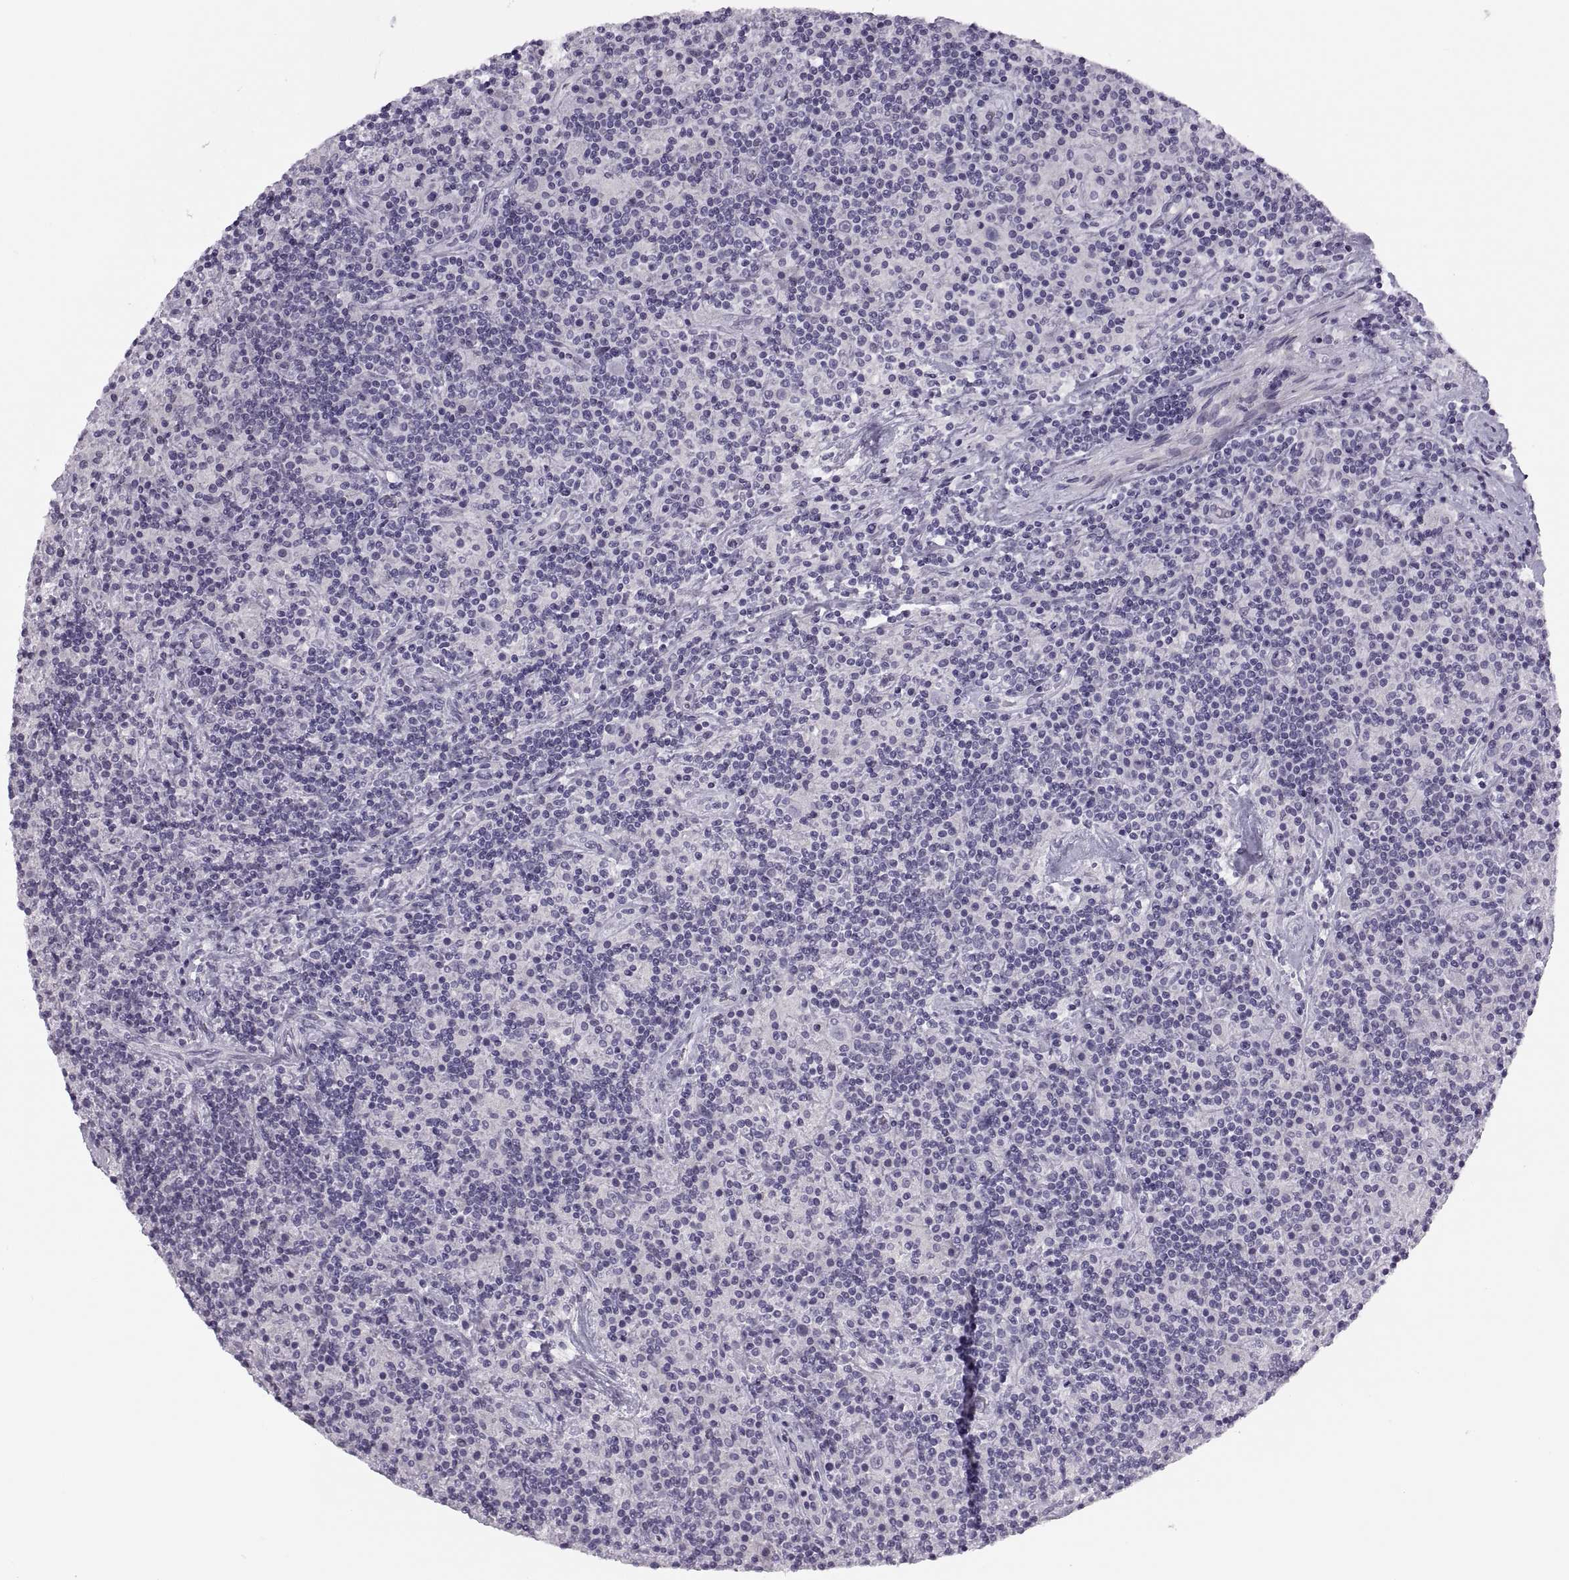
{"staining": {"intensity": "negative", "quantity": "none", "location": "none"}, "tissue": "lymphoma", "cell_type": "Tumor cells", "image_type": "cancer", "snomed": [{"axis": "morphology", "description": "Hodgkin's disease, NOS"}, {"axis": "topography", "description": "Lymph node"}], "caption": "Immunohistochemistry of lymphoma exhibits no expression in tumor cells.", "gene": "C3orf22", "patient": {"sex": "male", "age": 70}}